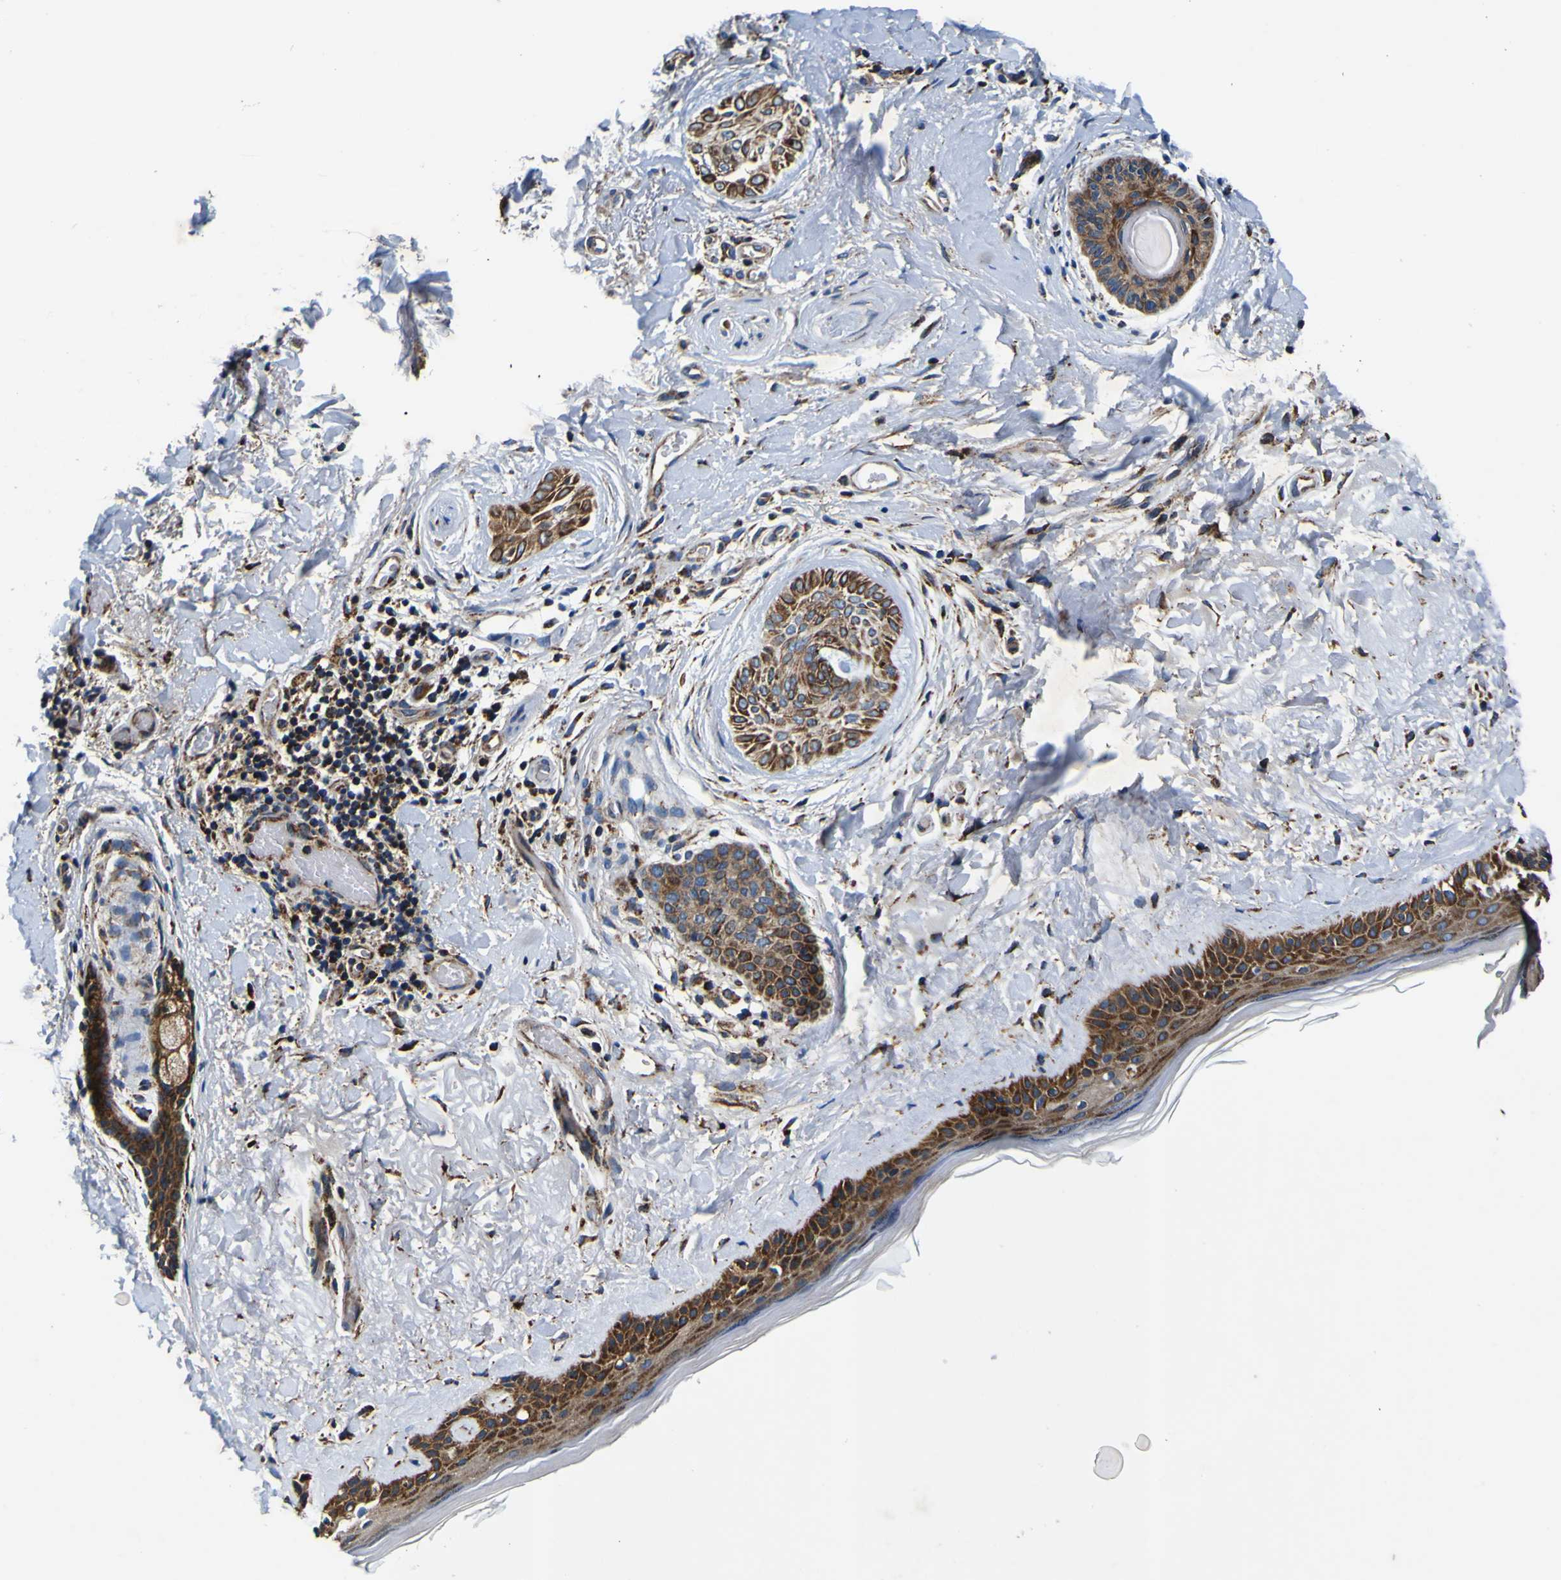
{"staining": {"intensity": "moderate", "quantity": ">75%", "location": "cytoplasmic/membranous"}, "tissue": "skin cancer", "cell_type": "Tumor cells", "image_type": "cancer", "snomed": [{"axis": "morphology", "description": "Normal tissue, NOS"}, {"axis": "morphology", "description": "Basal cell carcinoma"}, {"axis": "topography", "description": "Skin"}], "caption": "Protein expression analysis of basal cell carcinoma (skin) reveals moderate cytoplasmic/membranous expression in approximately >75% of tumor cells. (IHC, brightfield microscopy, high magnification).", "gene": "PTRH2", "patient": {"sex": "female", "age": 71}}